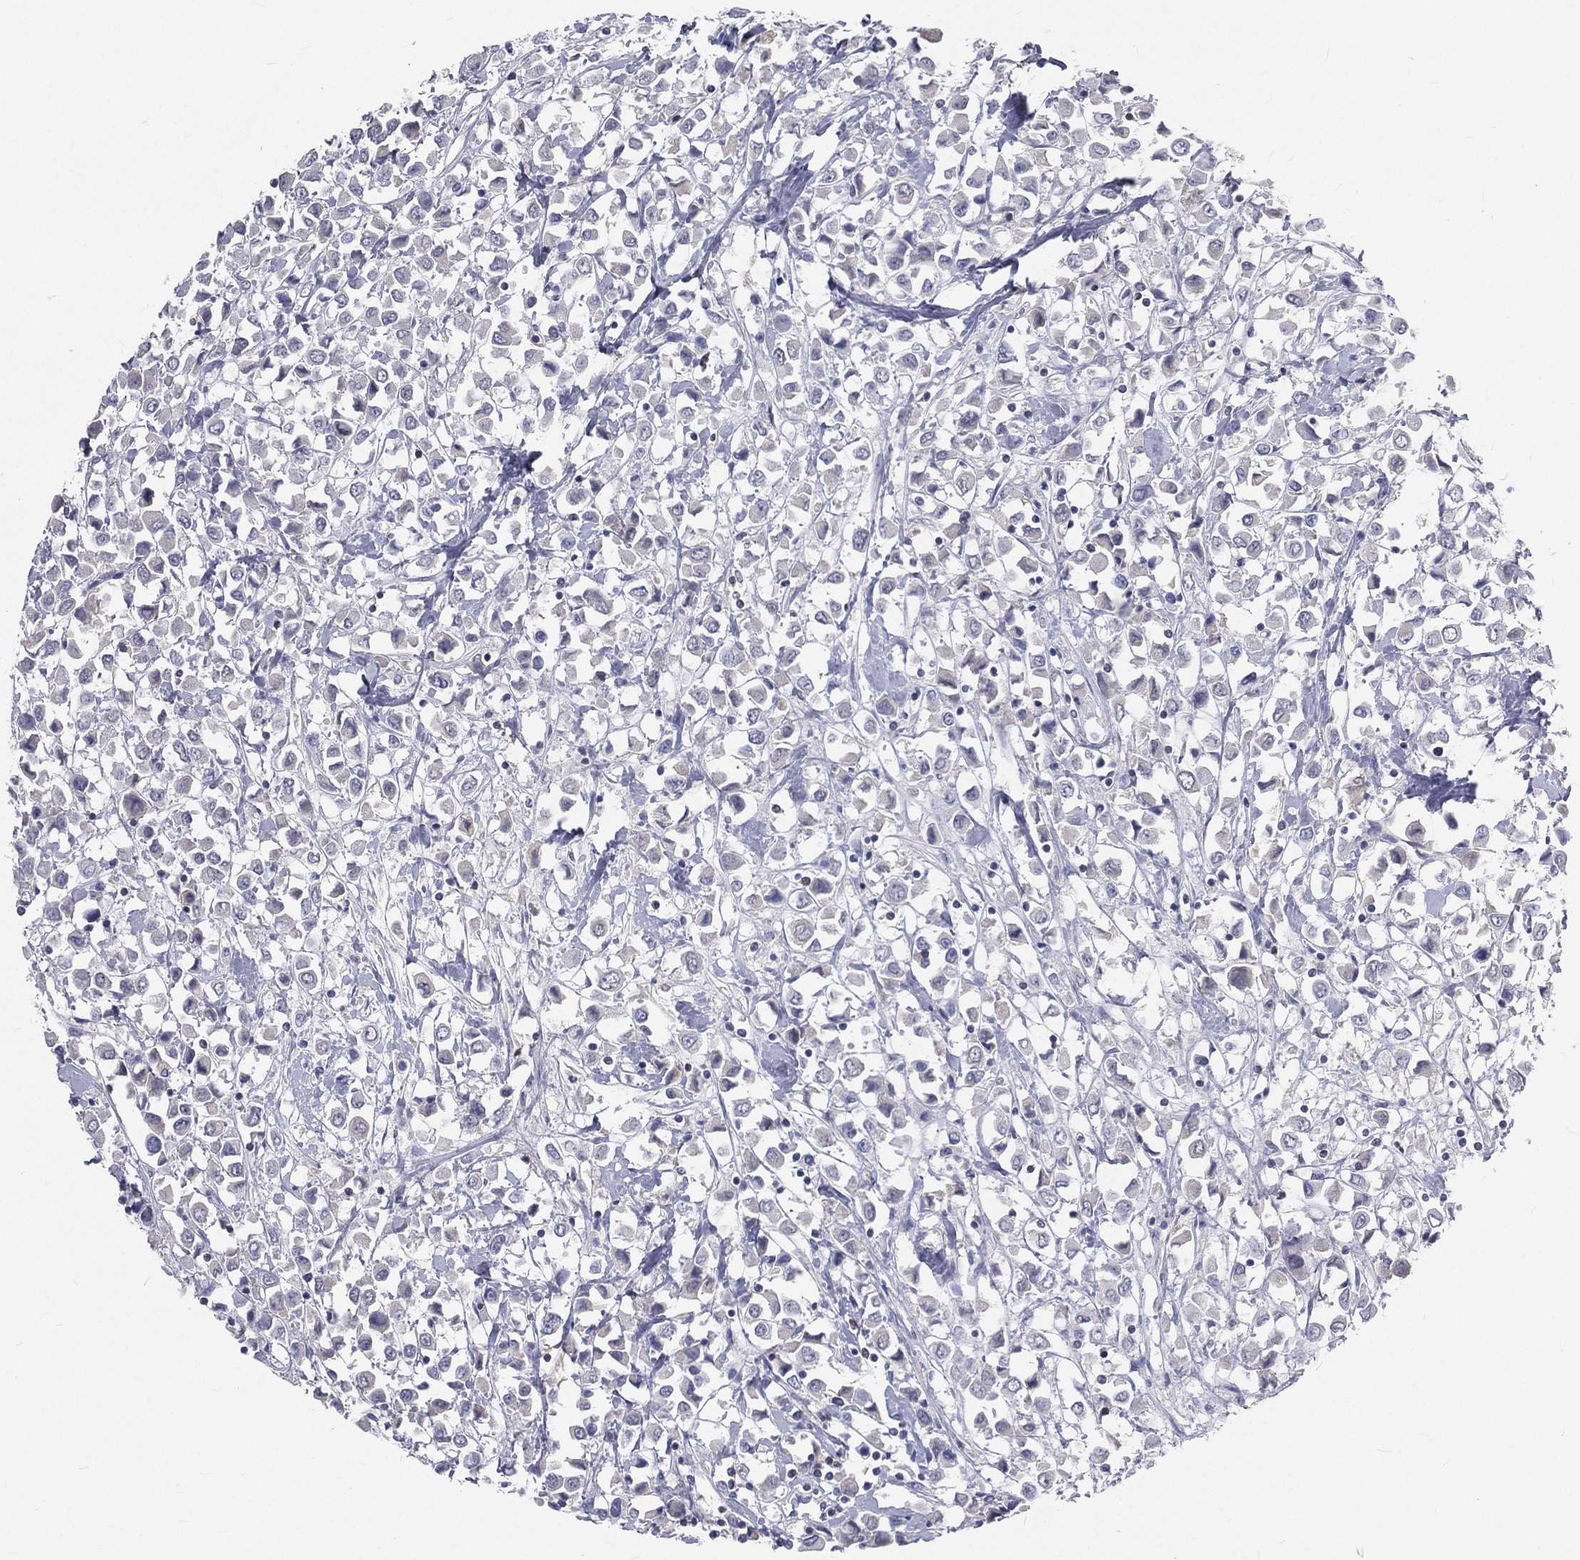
{"staining": {"intensity": "negative", "quantity": "none", "location": "none"}, "tissue": "breast cancer", "cell_type": "Tumor cells", "image_type": "cancer", "snomed": [{"axis": "morphology", "description": "Duct carcinoma"}, {"axis": "topography", "description": "Breast"}], "caption": "Immunohistochemical staining of human breast cancer exhibits no significant staining in tumor cells.", "gene": "CD3D", "patient": {"sex": "female", "age": 61}}